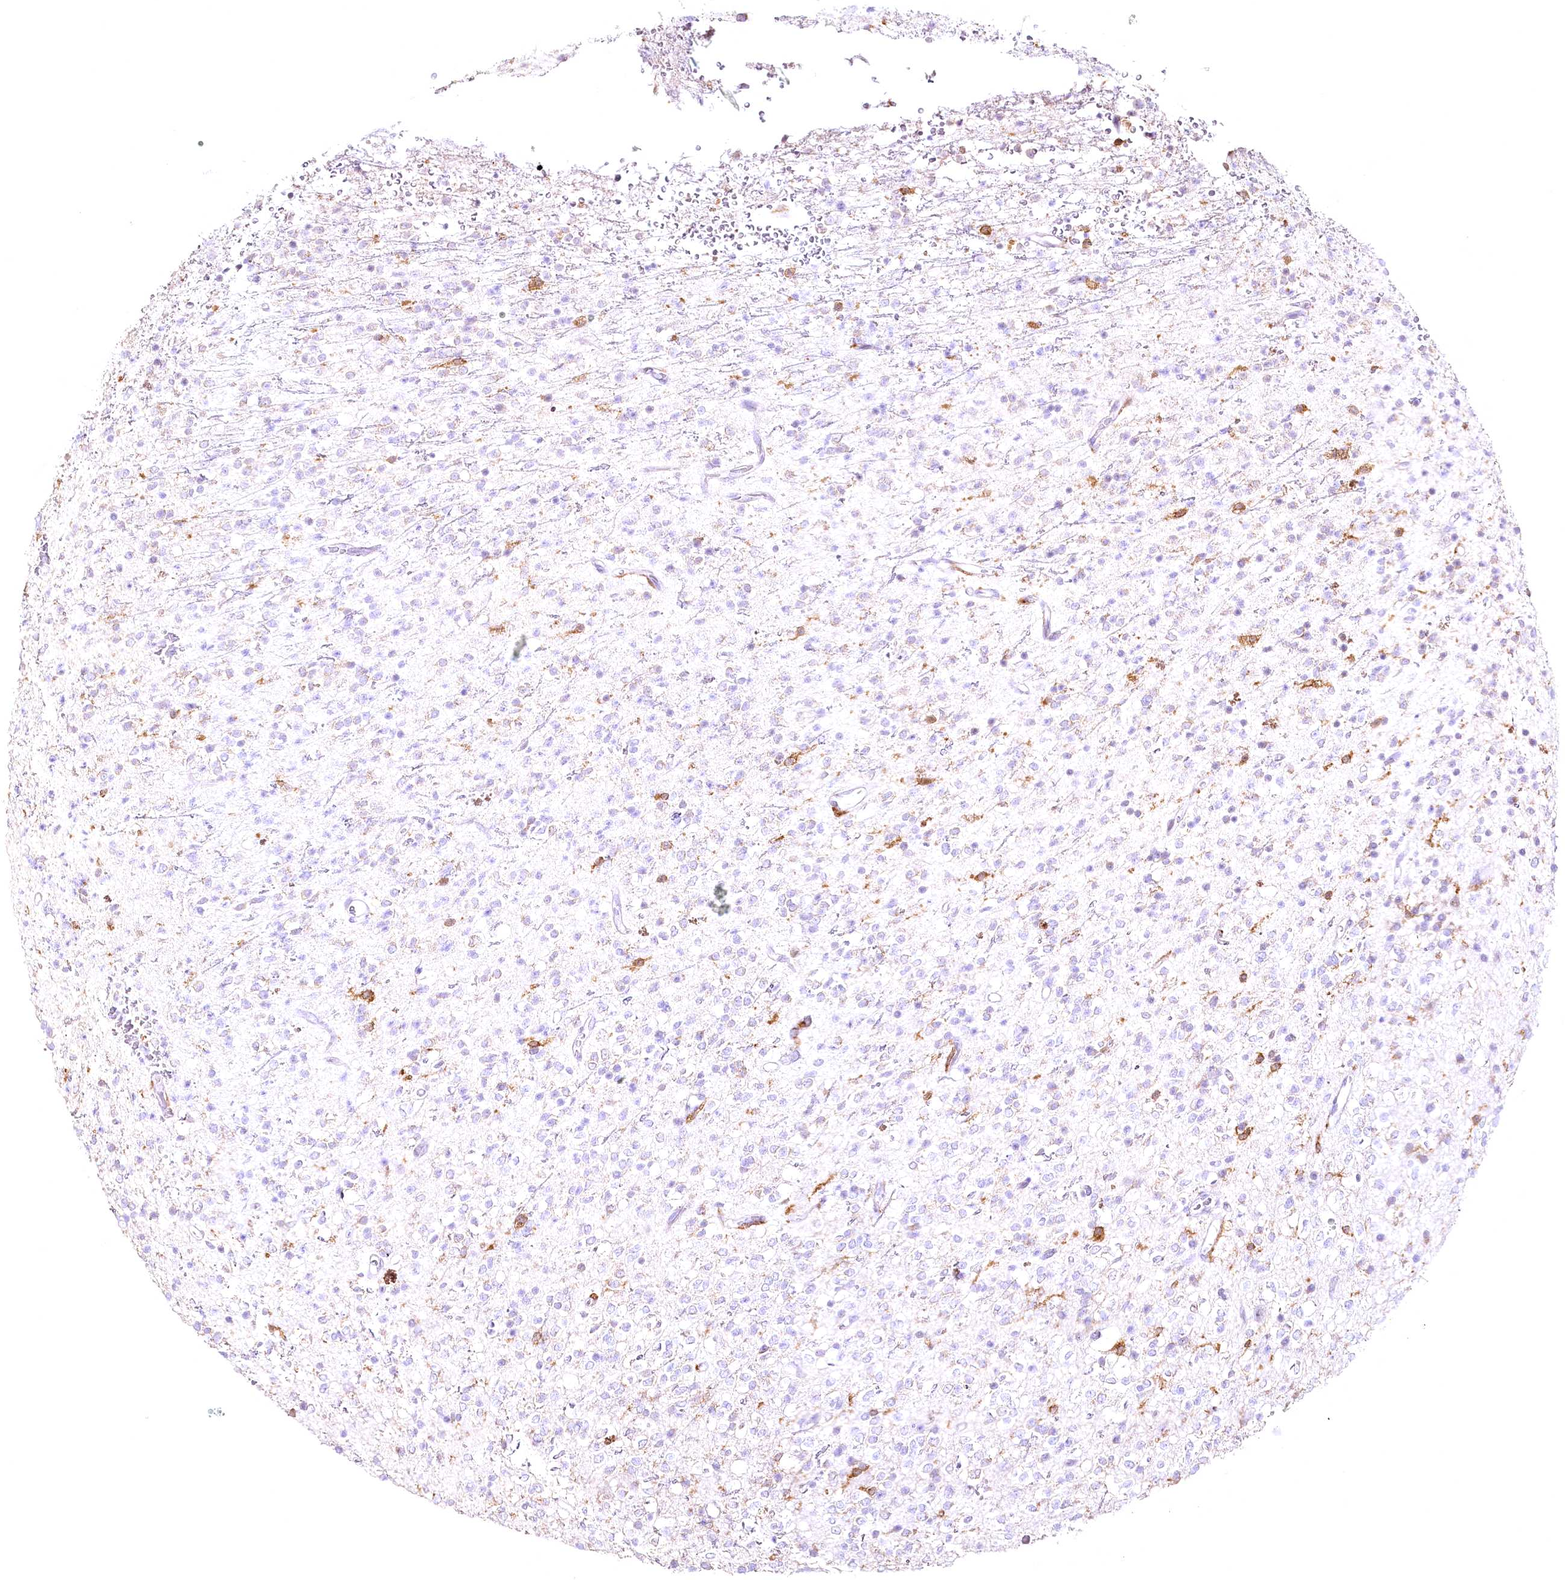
{"staining": {"intensity": "negative", "quantity": "none", "location": "none"}, "tissue": "glioma", "cell_type": "Tumor cells", "image_type": "cancer", "snomed": [{"axis": "morphology", "description": "Glioma, malignant, High grade"}, {"axis": "topography", "description": "Brain"}], "caption": "Glioma was stained to show a protein in brown. There is no significant staining in tumor cells.", "gene": "DOCK2", "patient": {"sex": "male", "age": 34}}